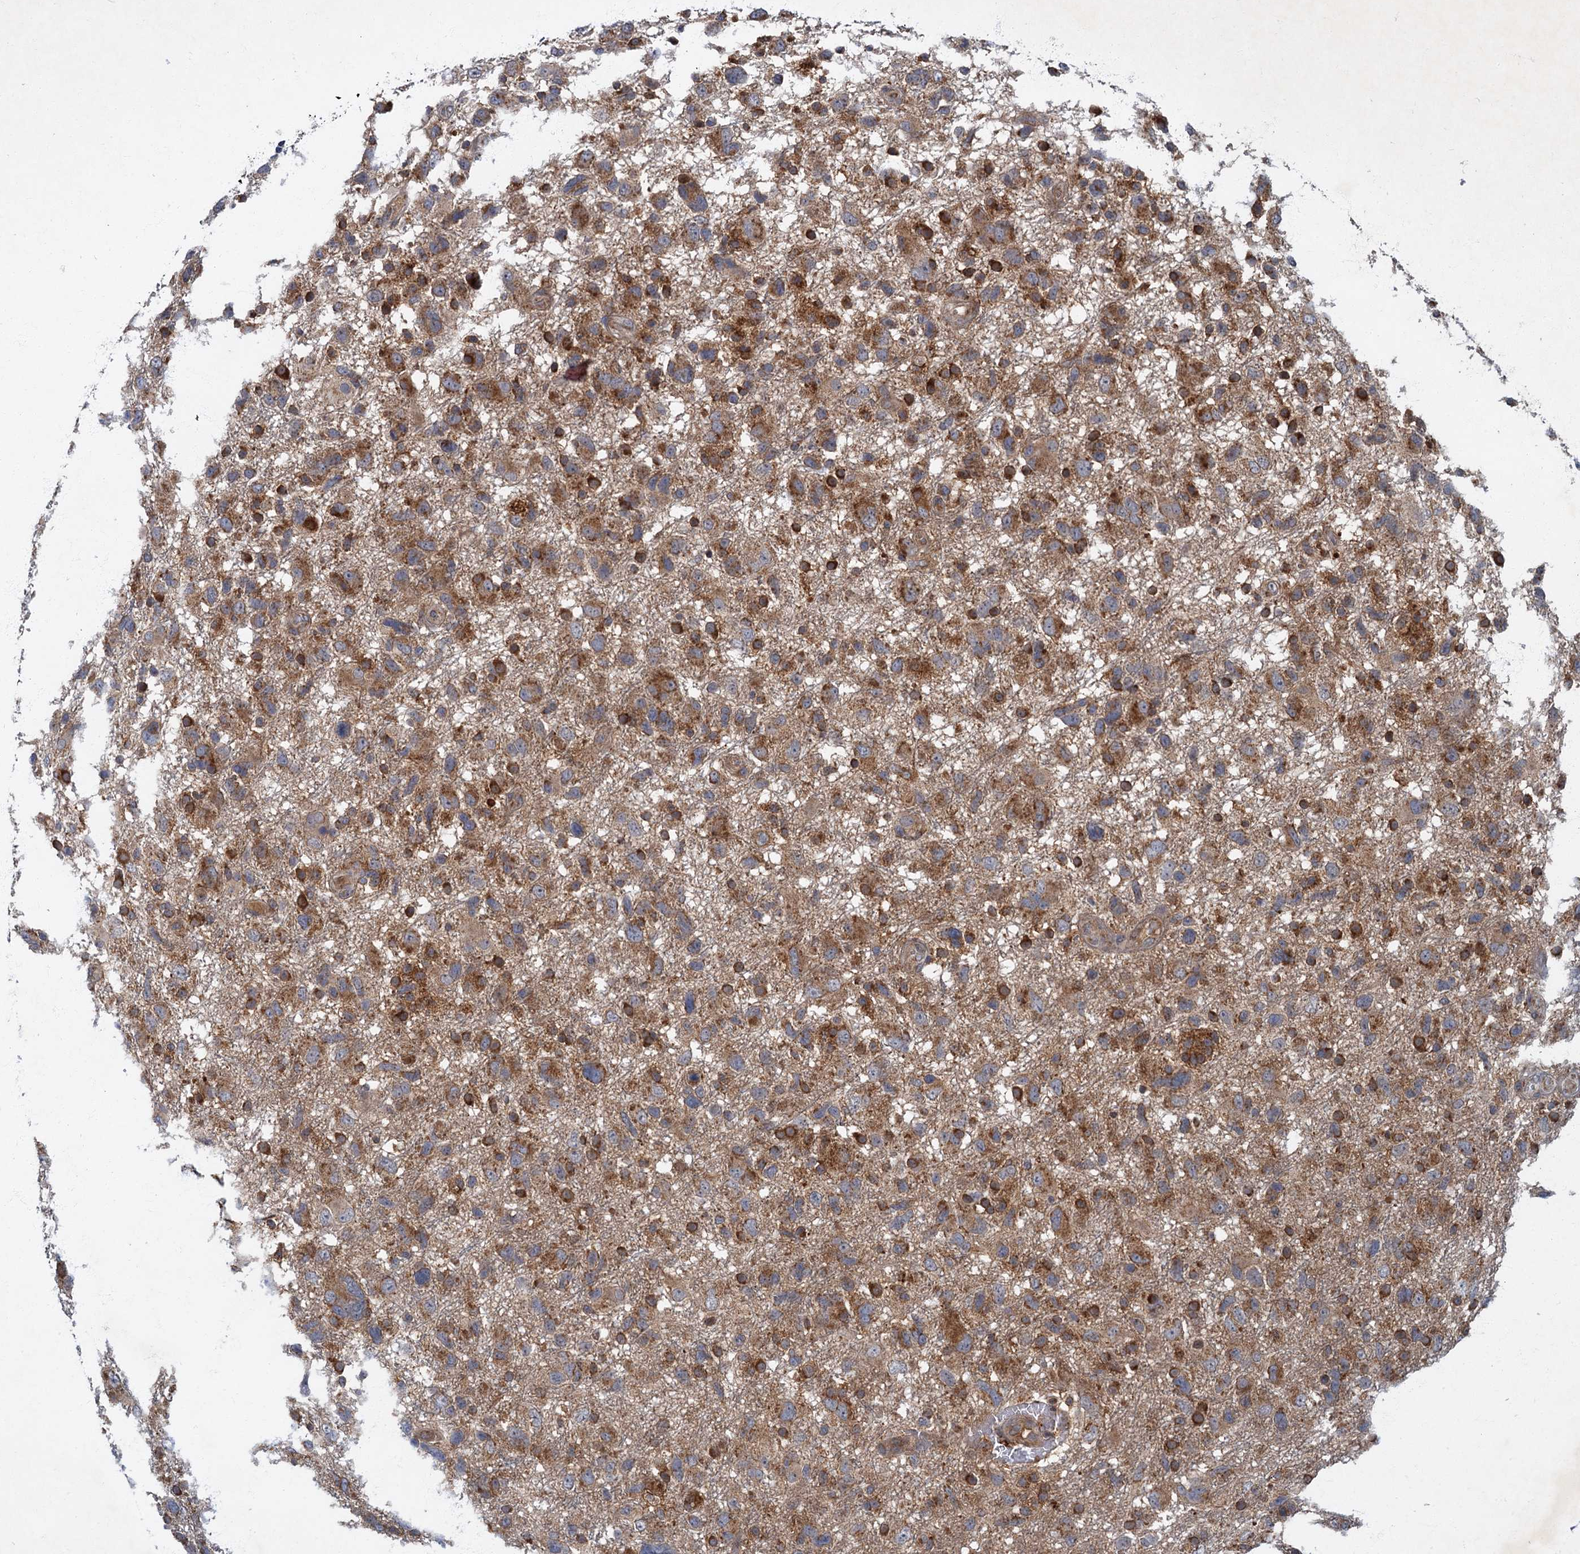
{"staining": {"intensity": "moderate", "quantity": ">75%", "location": "cytoplasmic/membranous"}, "tissue": "glioma", "cell_type": "Tumor cells", "image_type": "cancer", "snomed": [{"axis": "morphology", "description": "Glioma, malignant, High grade"}, {"axis": "topography", "description": "Brain"}], "caption": "Tumor cells show moderate cytoplasmic/membranous expression in about >75% of cells in glioma.", "gene": "SLC11A2", "patient": {"sex": "male", "age": 61}}